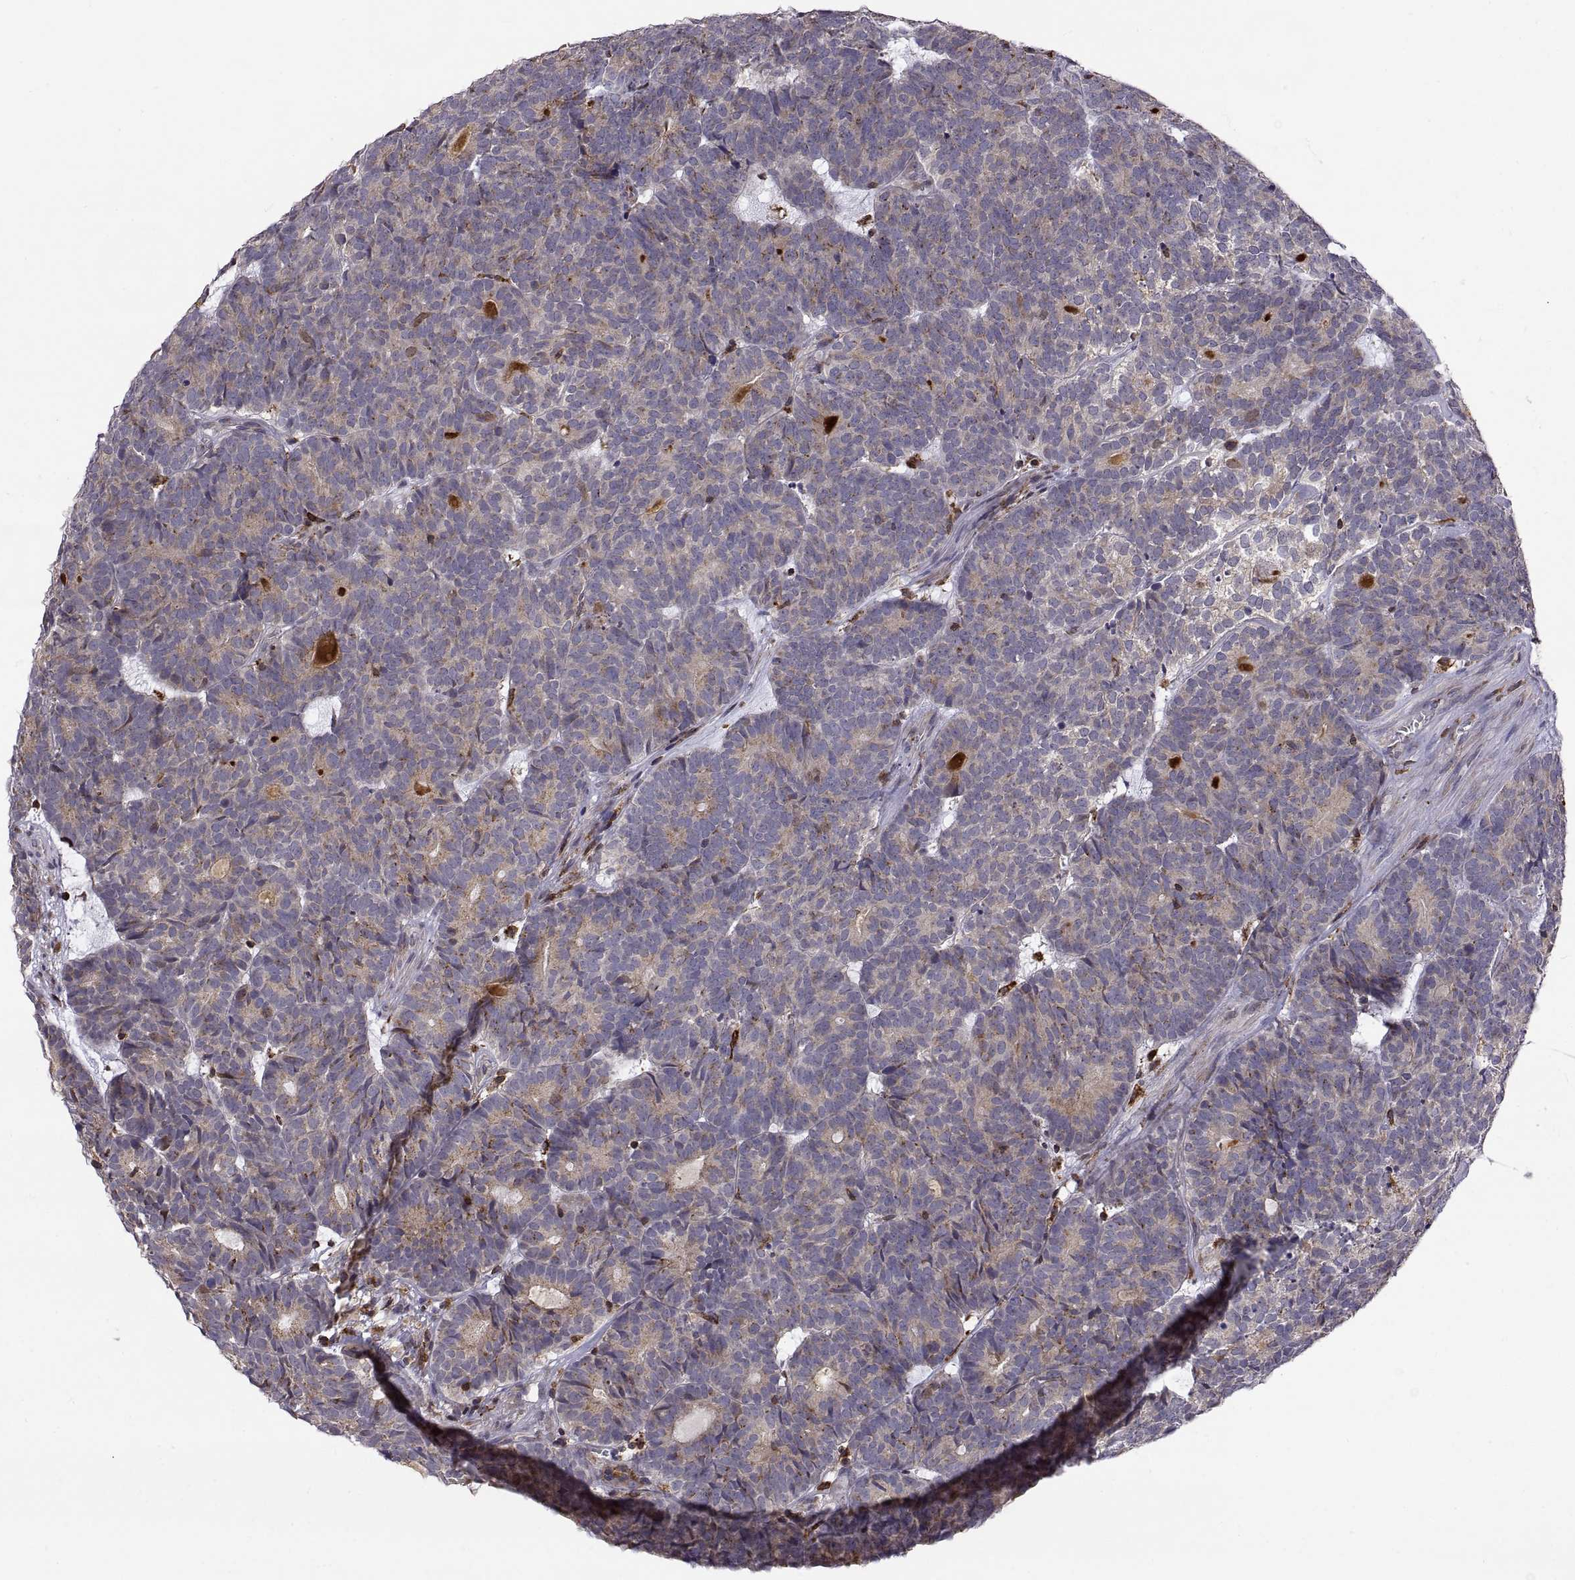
{"staining": {"intensity": "weak", "quantity": "<25%", "location": "cytoplasmic/membranous"}, "tissue": "head and neck cancer", "cell_type": "Tumor cells", "image_type": "cancer", "snomed": [{"axis": "morphology", "description": "Adenocarcinoma, NOS"}, {"axis": "topography", "description": "Head-Neck"}], "caption": "Immunohistochemistry (IHC) of head and neck cancer exhibits no staining in tumor cells.", "gene": "ACAP1", "patient": {"sex": "female", "age": 81}}